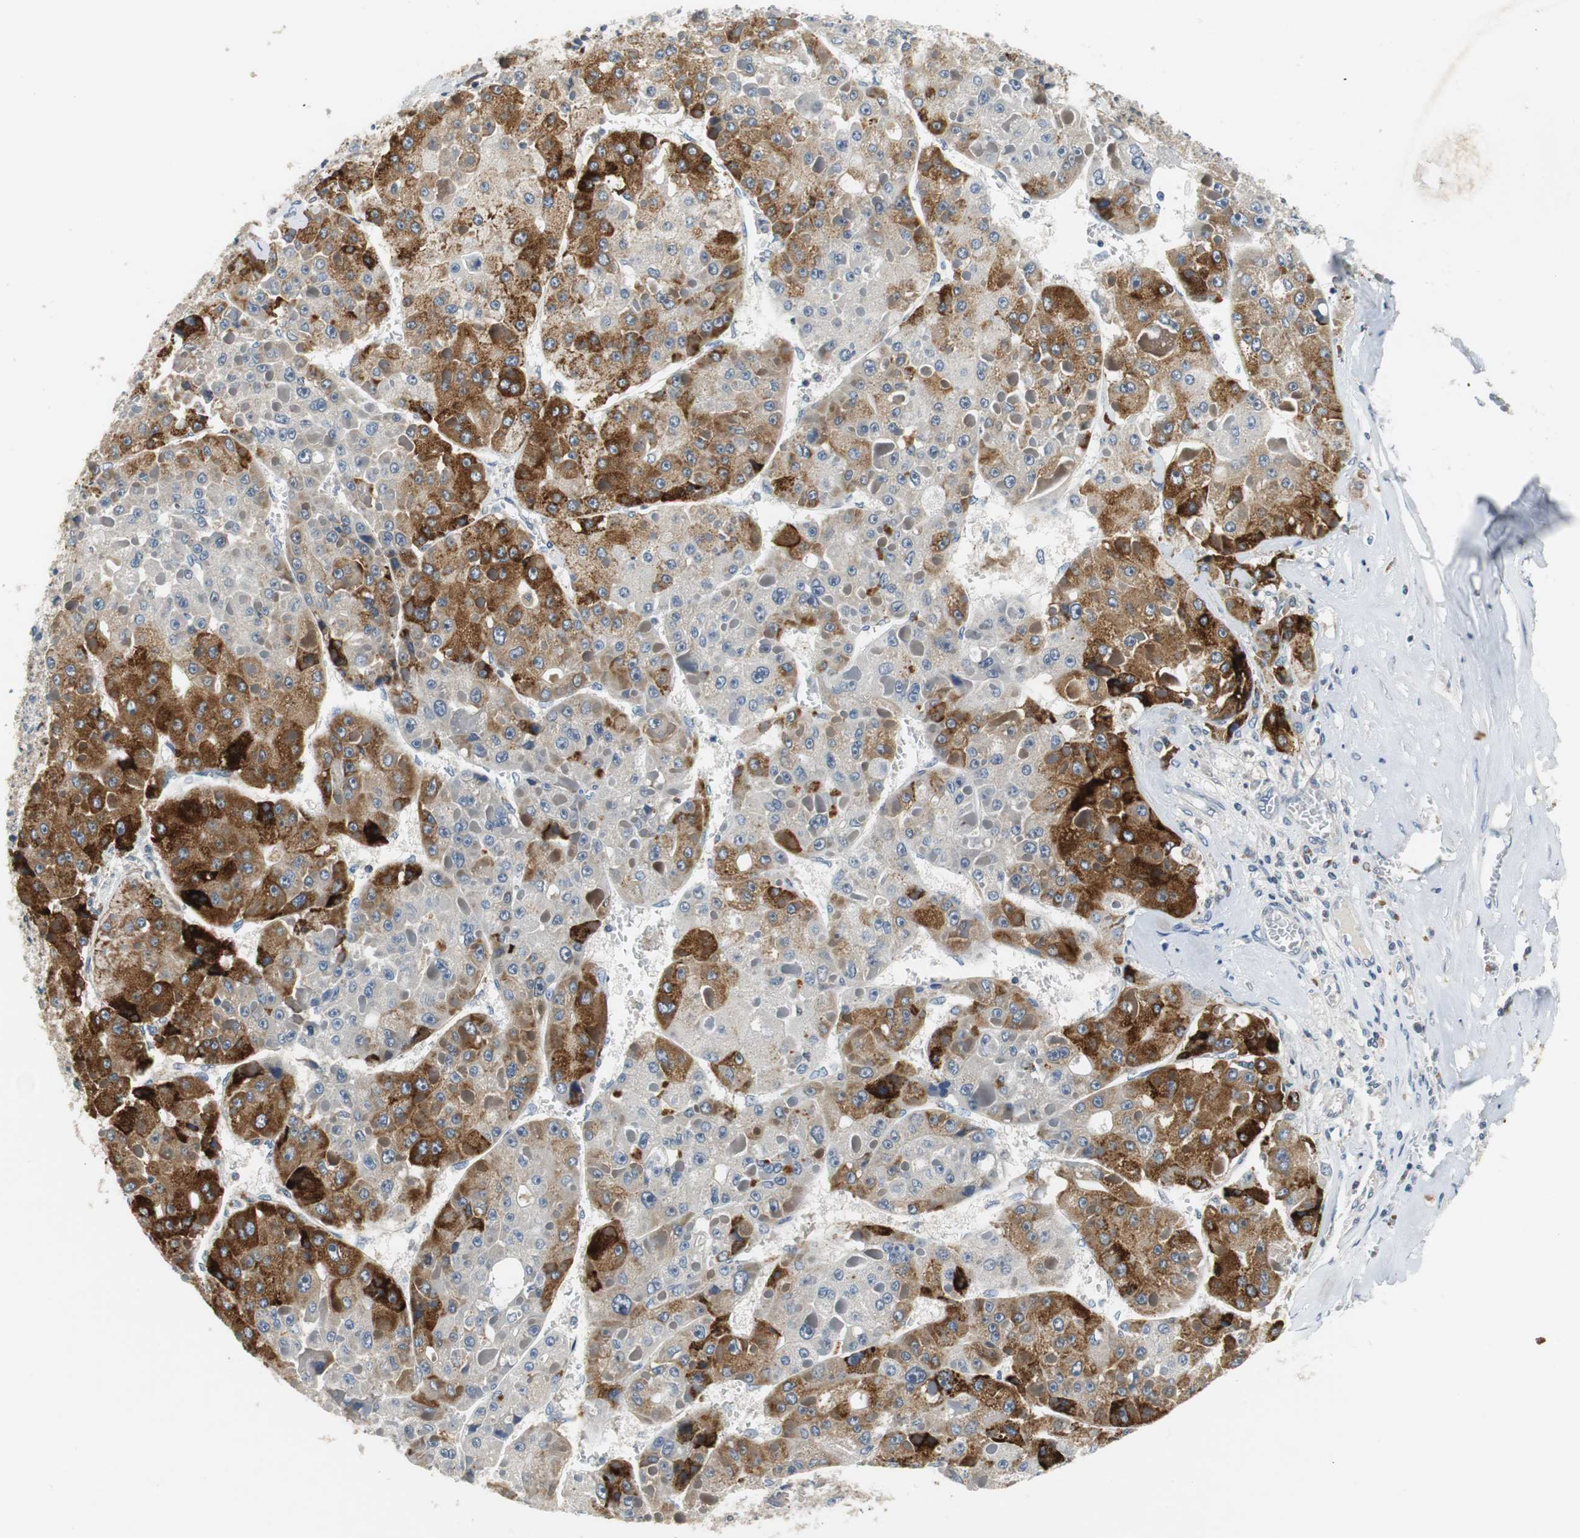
{"staining": {"intensity": "strong", "quantity": "25%-75%", "location": "cytoplasmic/membranous"}, "tissue": "liver cancer", "cell_type": "Tumor cells", "image_type": "cancer", "snomed": [{"axis": "morphology", "description": "Carcinoma, Hepatocellular, NOS"}, {"axis": "topography", "description": "Liver"}], "caption": "Protein expression analysis of human liver hepatocellular carcinoma reveals strong cytoplasmic/membranous positivity in approximately 25%-75% of tumor cells.", "gene": "GLCCI1", "patient": {"sex": "female", "age": 73}}